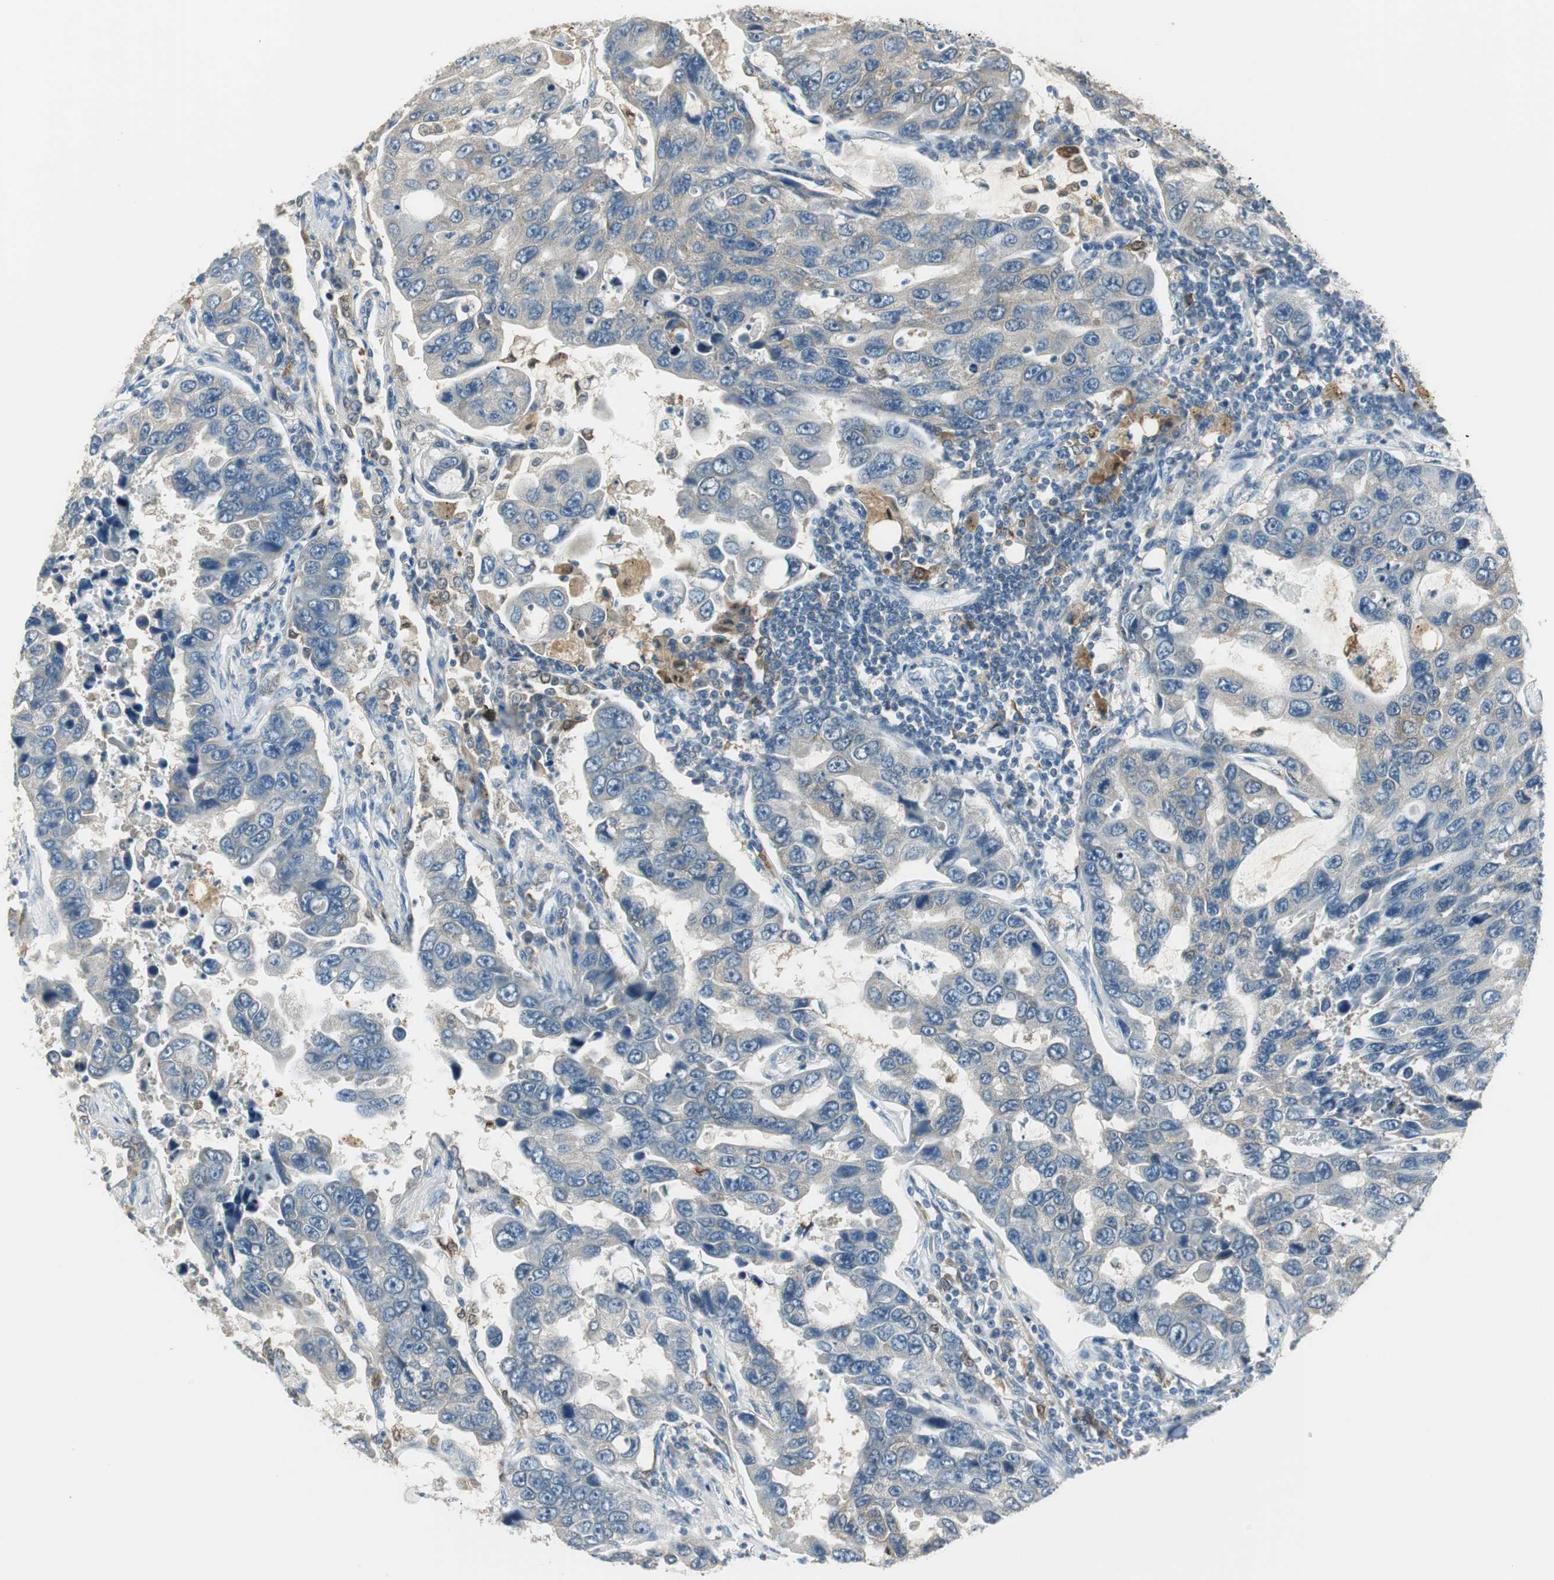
{"staining": {"intensity": "negative", "quantity": "none", "location": "none"}, "tissue": "lung cancer", "cell_type": "Tumor cells", "image_type": "cancer", "snomed": [{"axis": "morphology", "description": "Adenocarcinoma, NOS"}, {"axis": "topography", "description": "Lung"}], "caption": "The micrograph exhibits no staining of tumor cells in lung cancer (adenocarcinoma).", "gene": "MSTO1", "patient": {"sex": "male", "age": 64}}